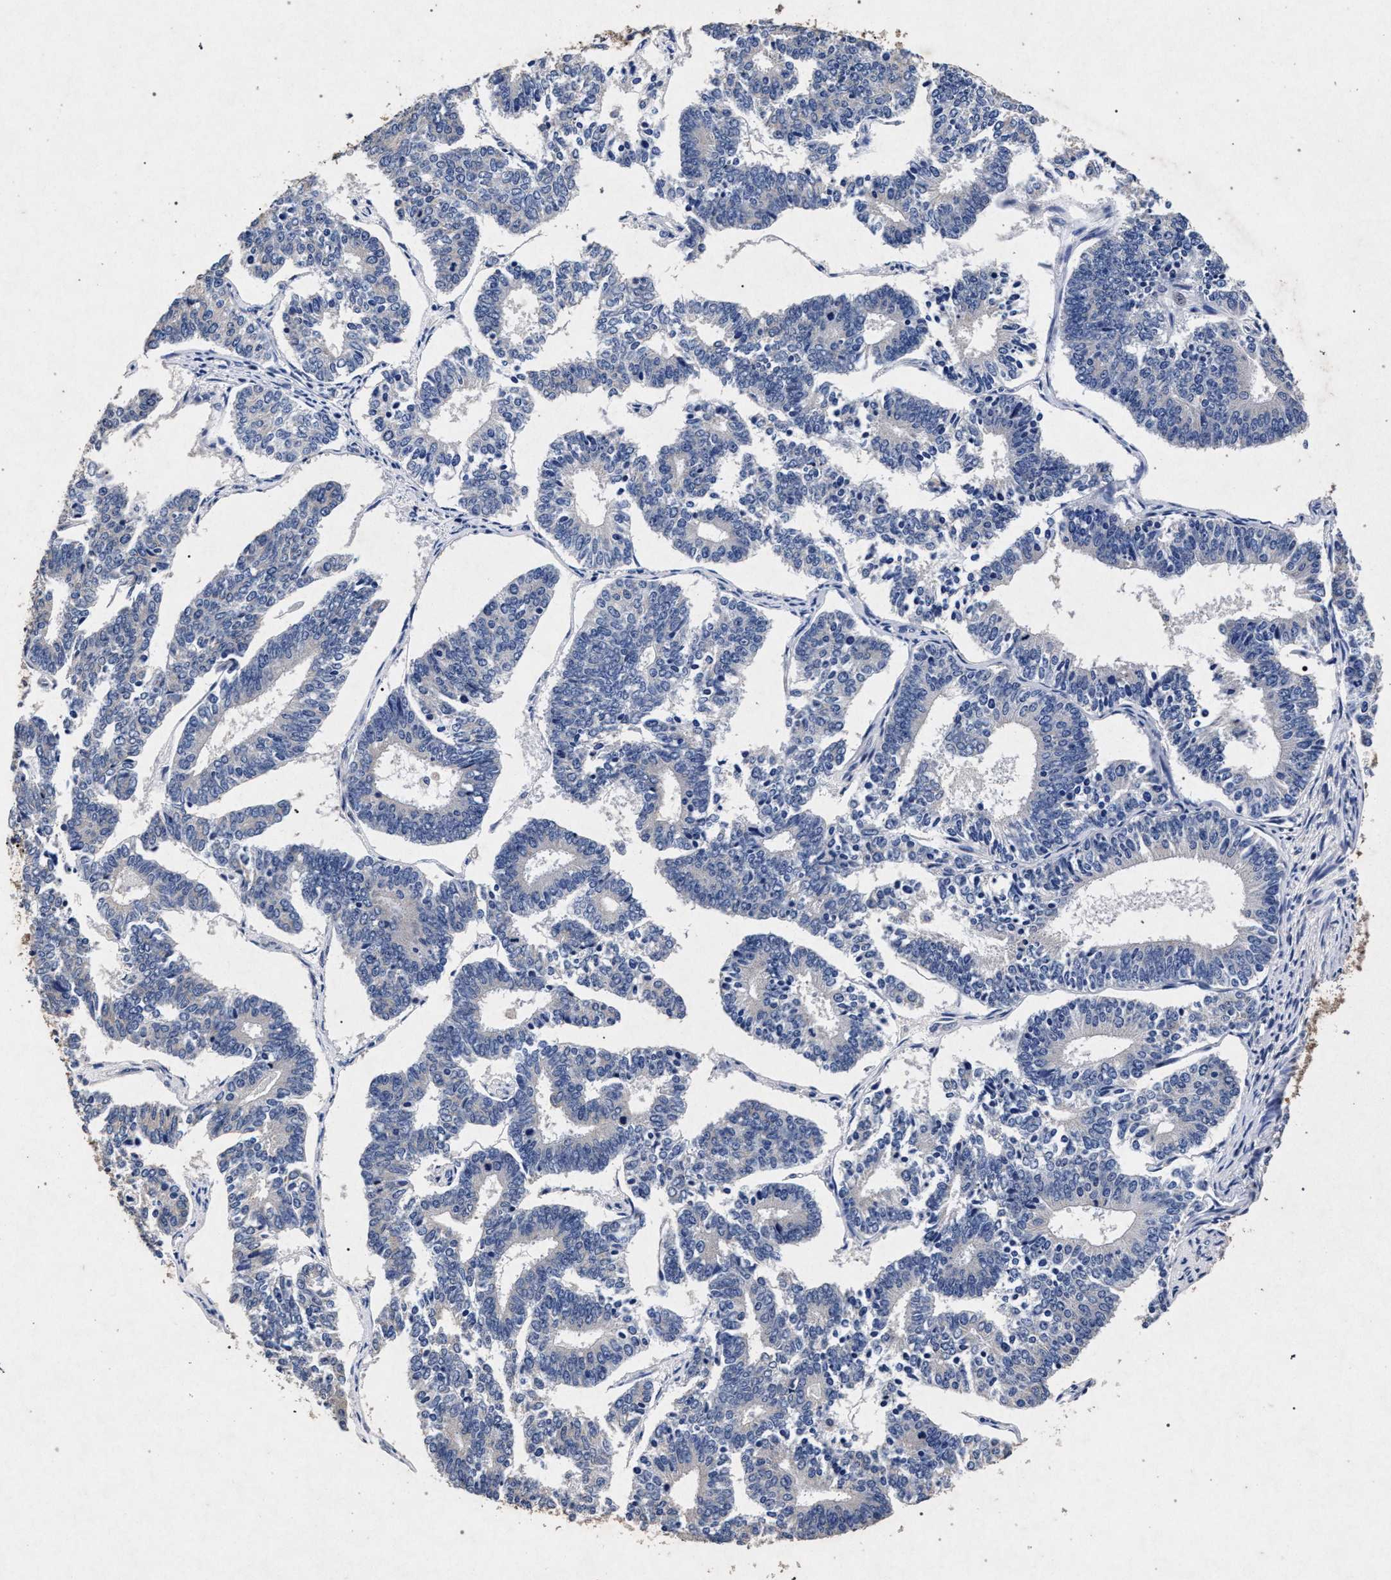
{"staining": {"intensity": "negative", "quantity": "none", "location": "none"}, "tissue": "endometrial cancer", "cell_type": "Tumor cells", "image_type": "cancer", "snomed": [{"axis": "morphology", "description": "Adenocarcinoma, NOS"}, {"axis": "topography", "description": "Endometrium"}], "caption": "Photomicrograph shows no significant protein positivity in tumor cells of endometrial adenocarcinoma.", "gene": "ATP1A2", "patient": {"sex": "female", "age": 70}}